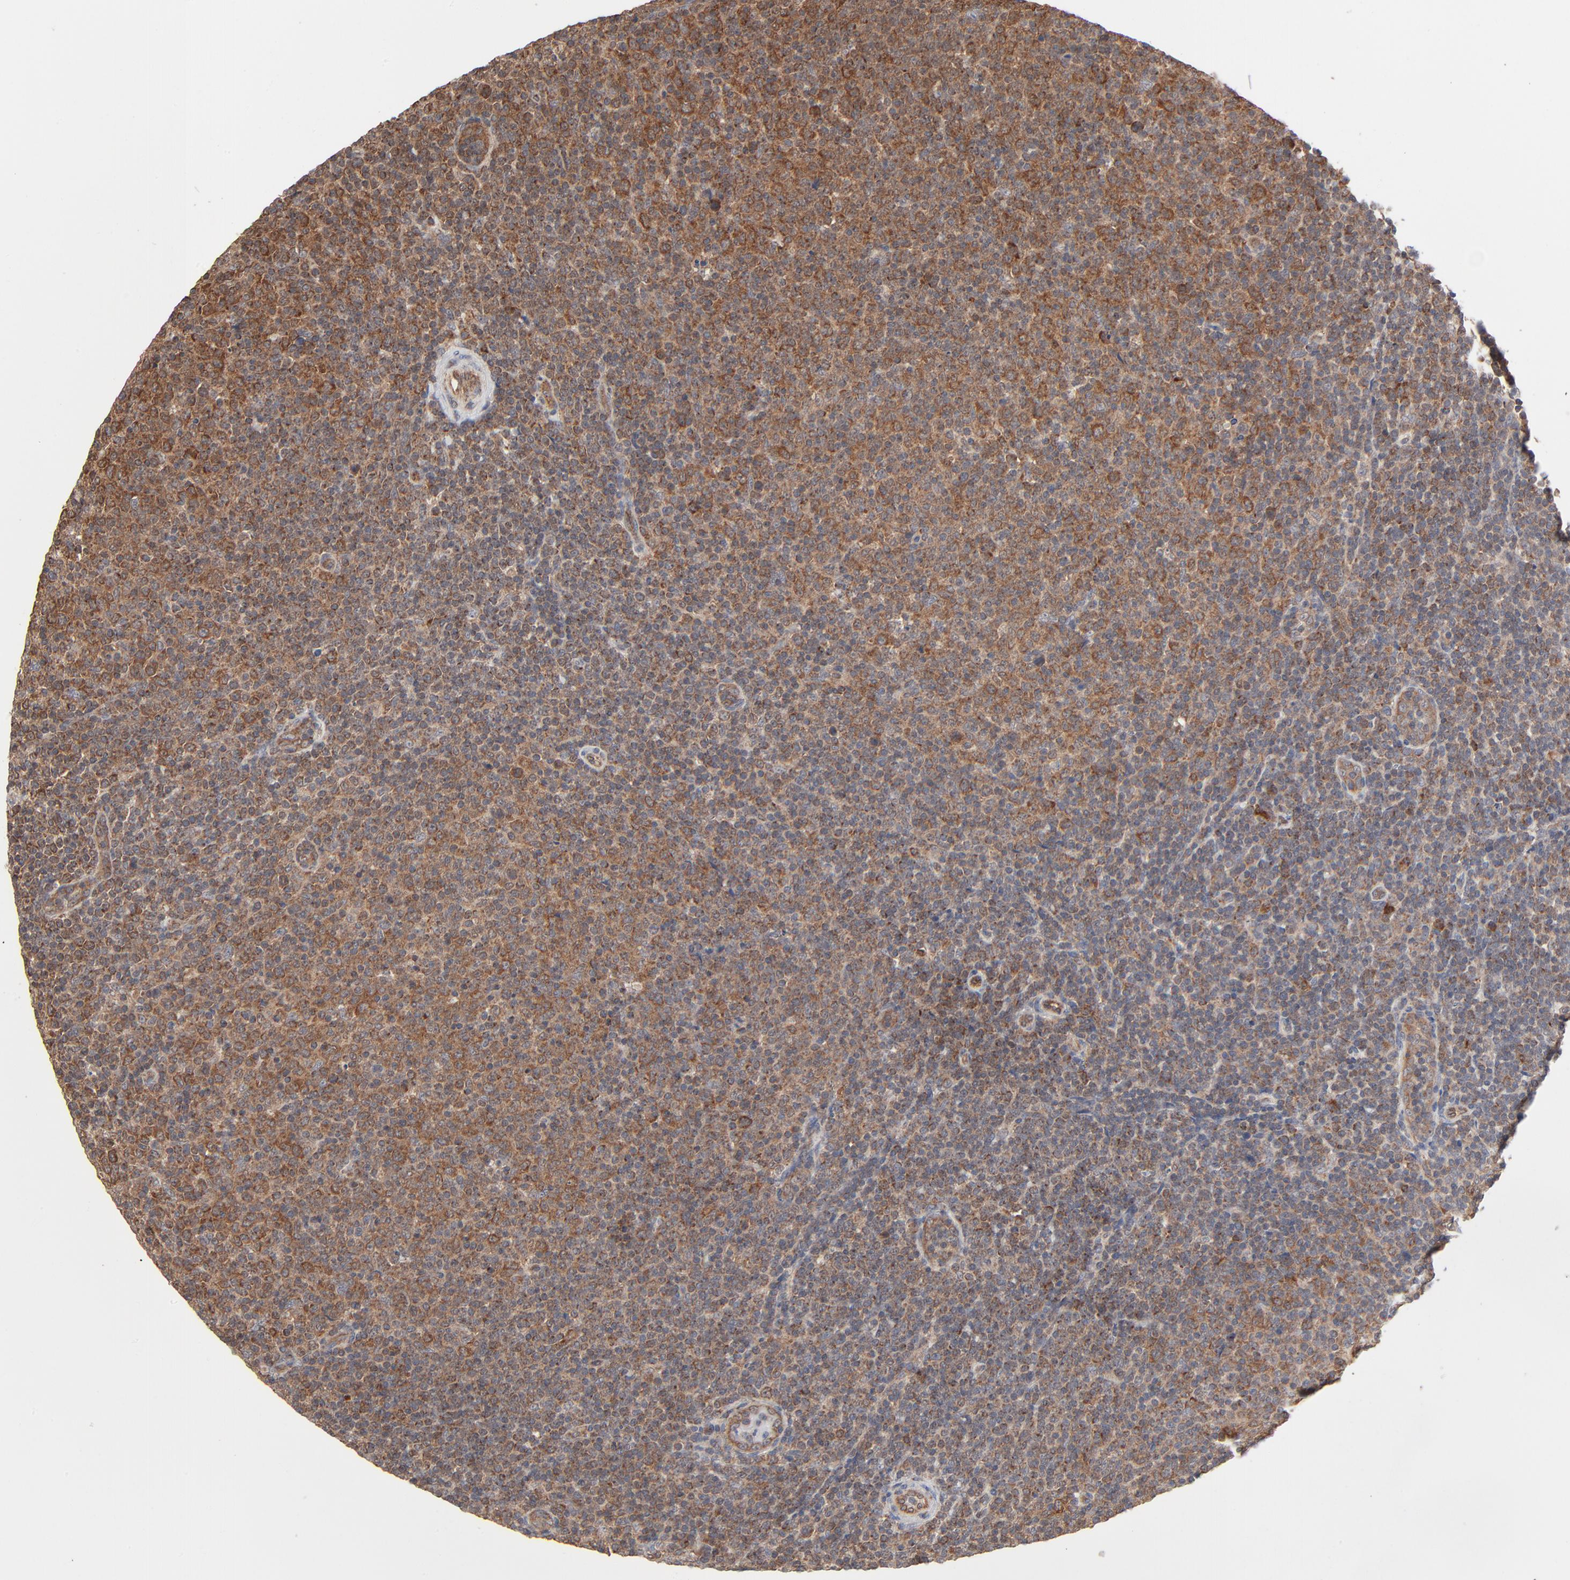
{"staining": {"intensity": "strong", "quantity": ">75%", "location": "cytoplasmic/membranous"}, "tissue": "lymphoma", "cell_type": "Tumor cells", "image_type": "cancer", "snomed": [{"axis": "morphology", "description": "Malignant lymphoma, non-Hodgkin's type, Low grade"}, {"axis": "topography", "description": "Lymph node"}], "caption": "IHC staining of lymphoma, which reveals high levels of strong cytoplasmic/membranous expression in approximately >75% of tumor cells indicating strong cytoplasmic/membranous protein expression. The staining was performed using DAB (brown) for protein detection and nuclei were counterstained in hematoxylin (blue).", "gene": "ABLIM3", "patient": {"sex": "male", "age": 70}}